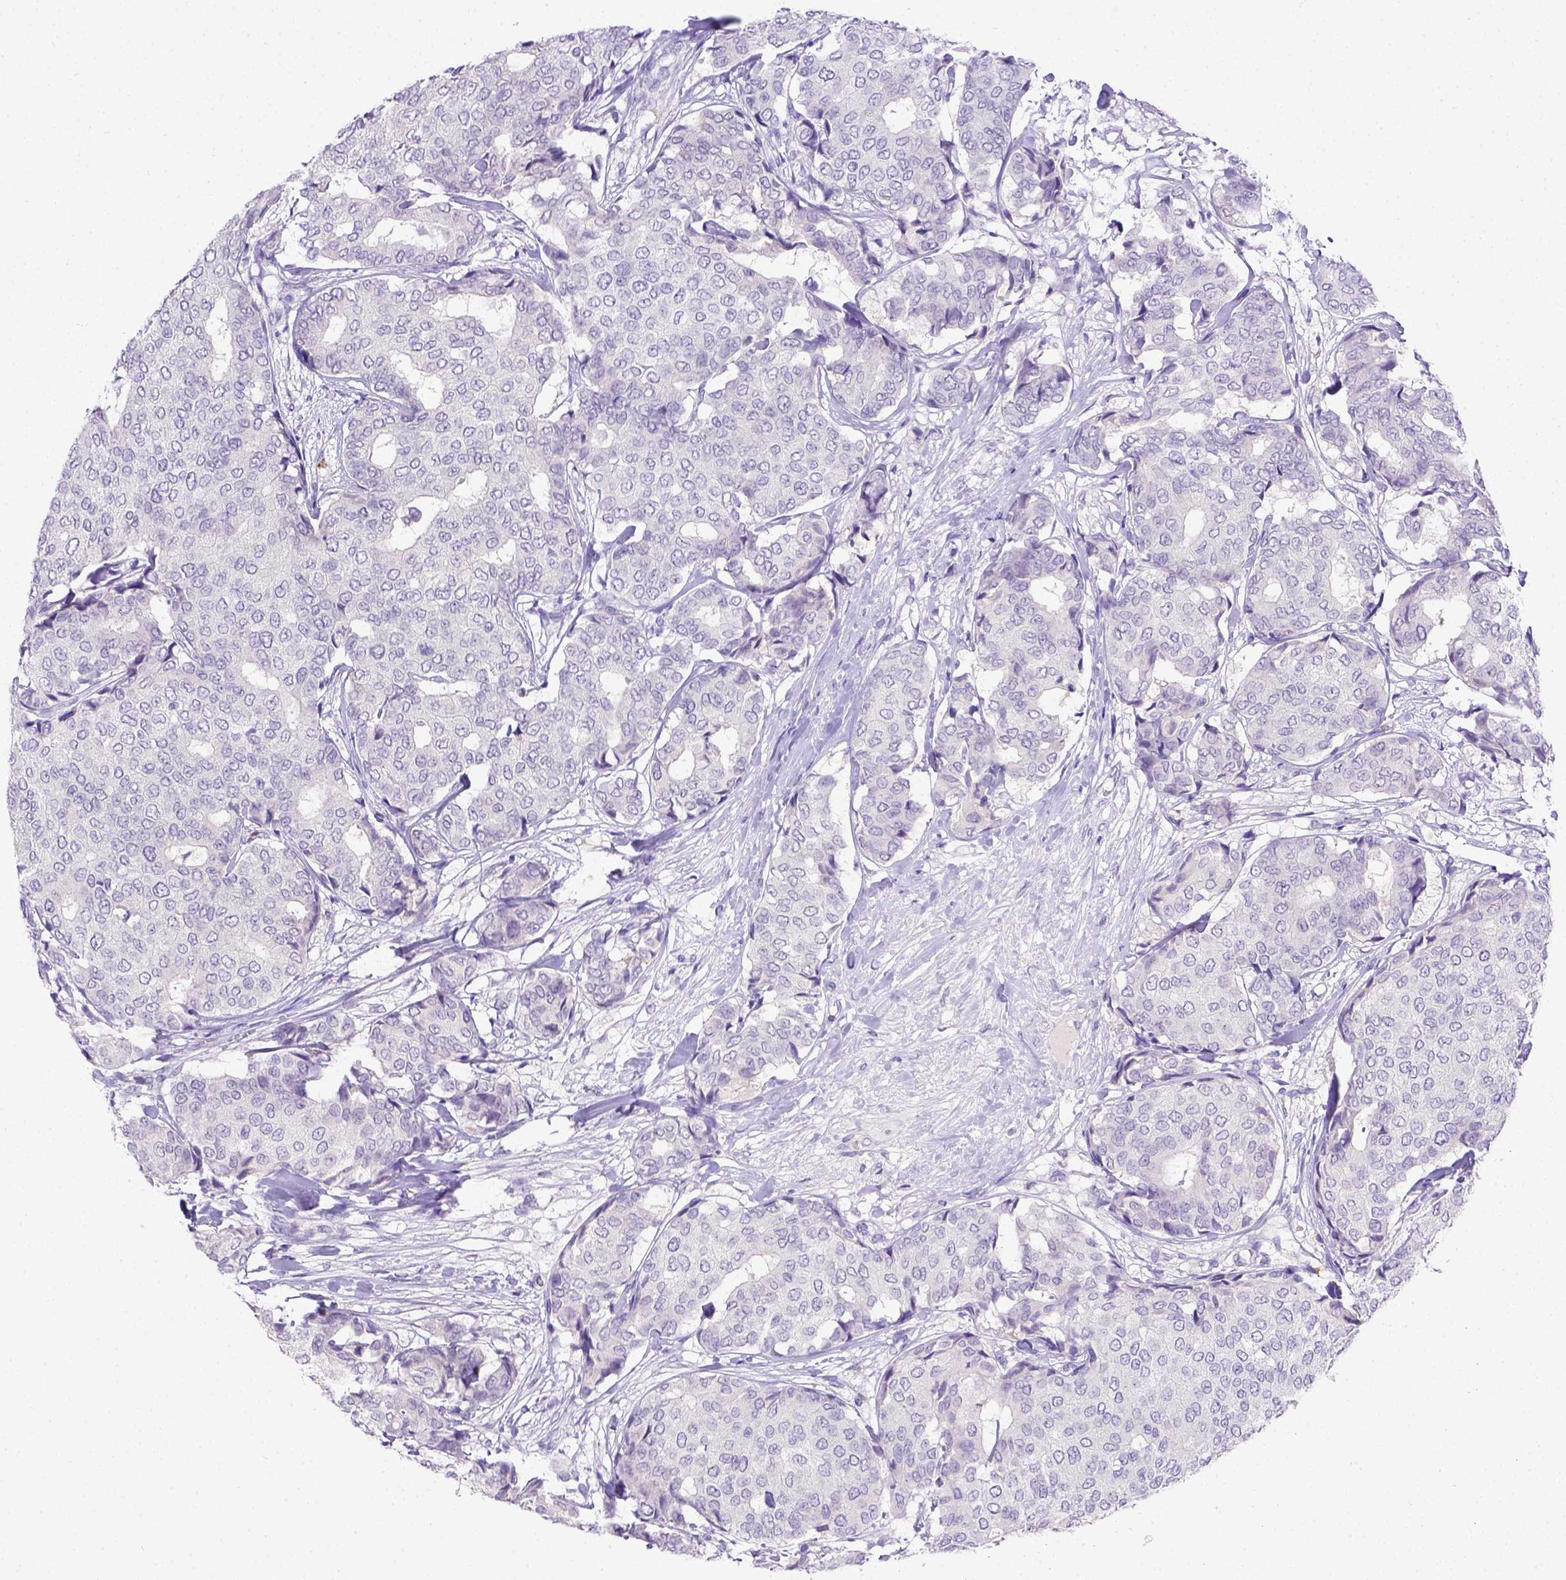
{"staining": {"intensity": "negative", "quantity": "none", "location": "none"}, "tissue": "breast cancer", "cell_type": "Tumor cells", "image_type": "cancer", "snomed": [{"axis": "morphology", "description": "Duct carcinoma"}, {"axis": "topography", "description": "Breast"}], "caption": "Histopathology image shows no significant protein positivity in tumor cells of breast cancer (invasive ductal carcinoma).", "gene": "B3GAT1", "patient": {"sex": "female", "age": 75}}